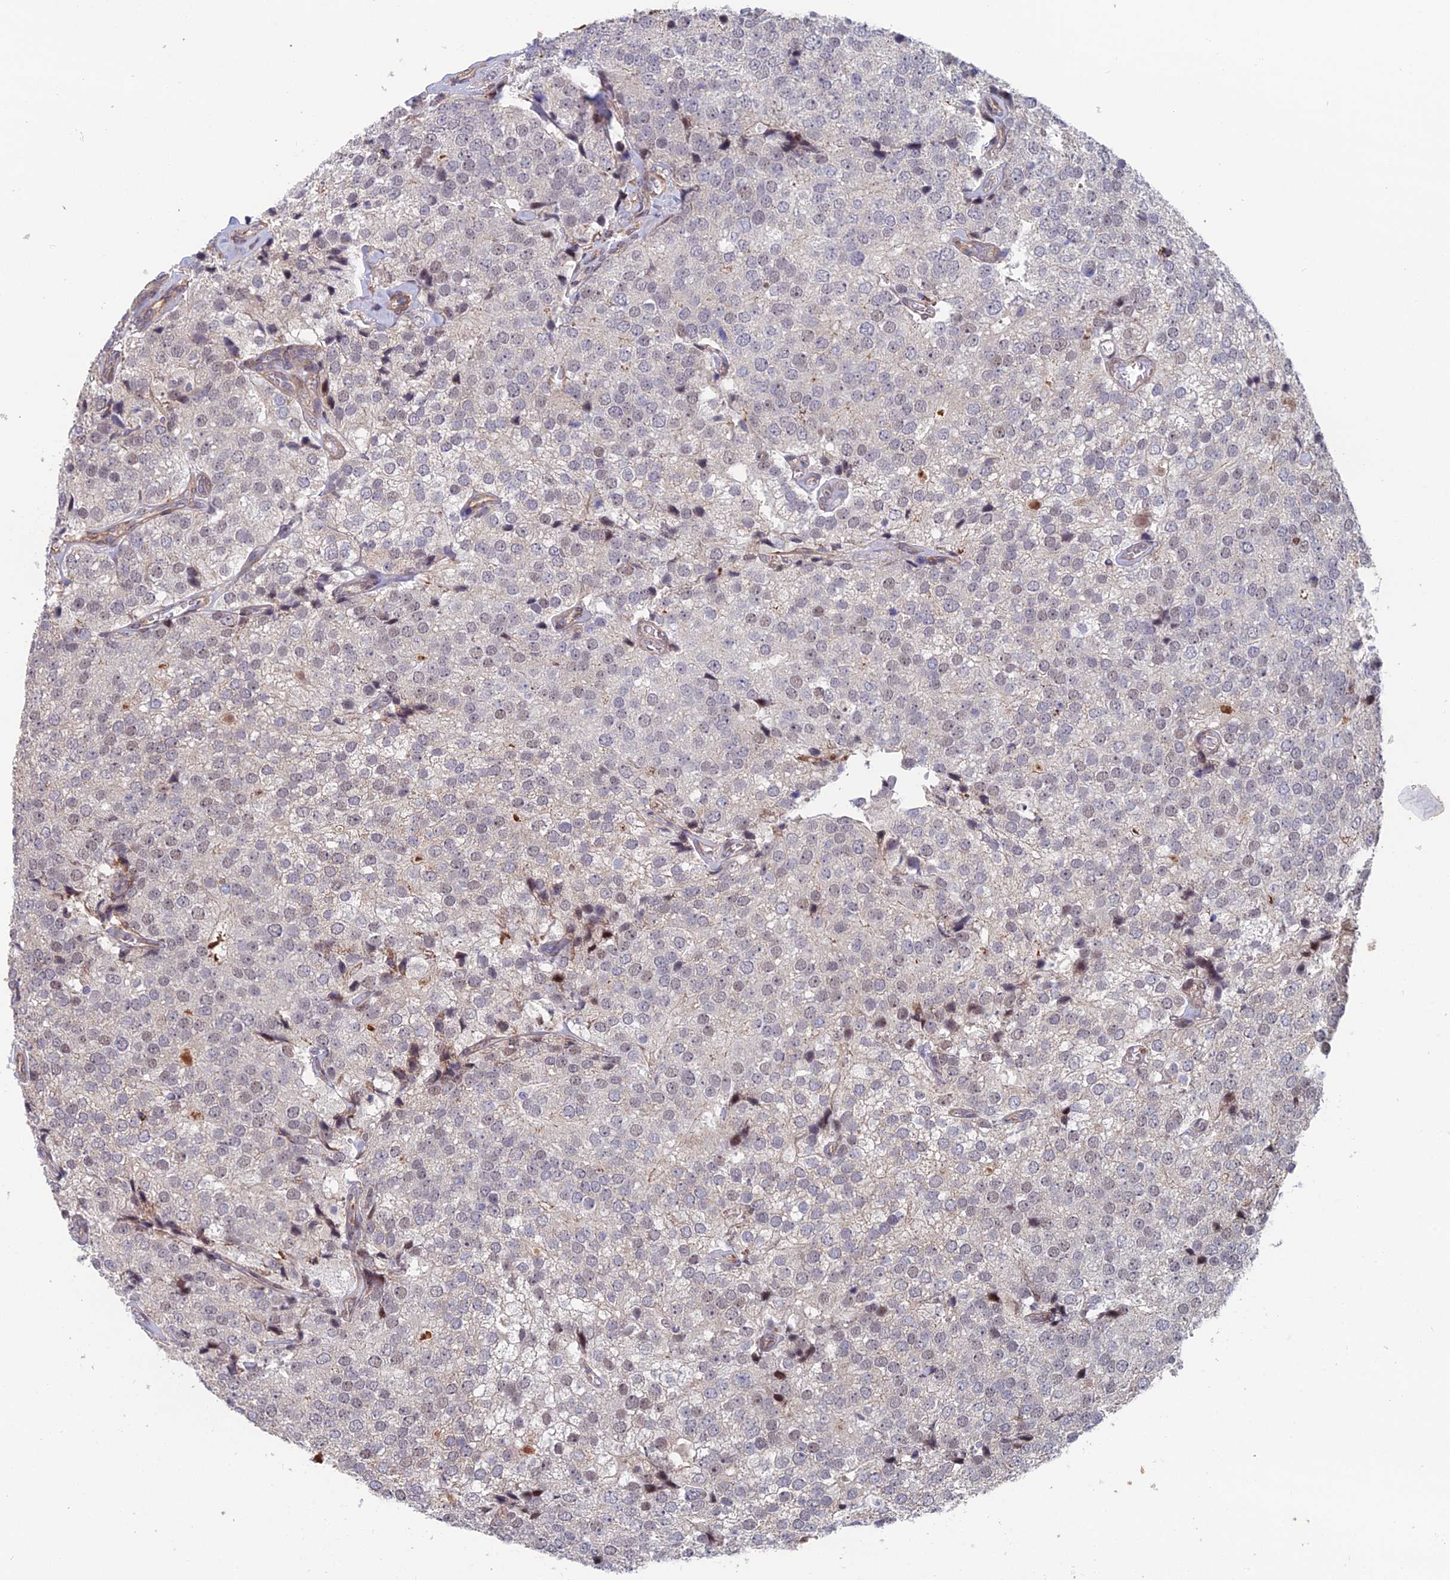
{"staining": {"intensity": "moderate", "quantity": "<25%", "location": "nuclear"}, "tissue": "prostate cancer", "cell_type": "Tumor cells", "image_type": "cancer", "snomed": [{"axis": "morphology", "description": "Adenocarcinoma, High grade"}, {"axis": "topography", "description": "Prostate"}], "caption": "Moderate nuclear expression is present in approximately <25% of tumor cells in adenocarcinoma (high-grade) (prostate).", "gene": "CCDC183", "patient": {"sex": "male", "age": 49}}